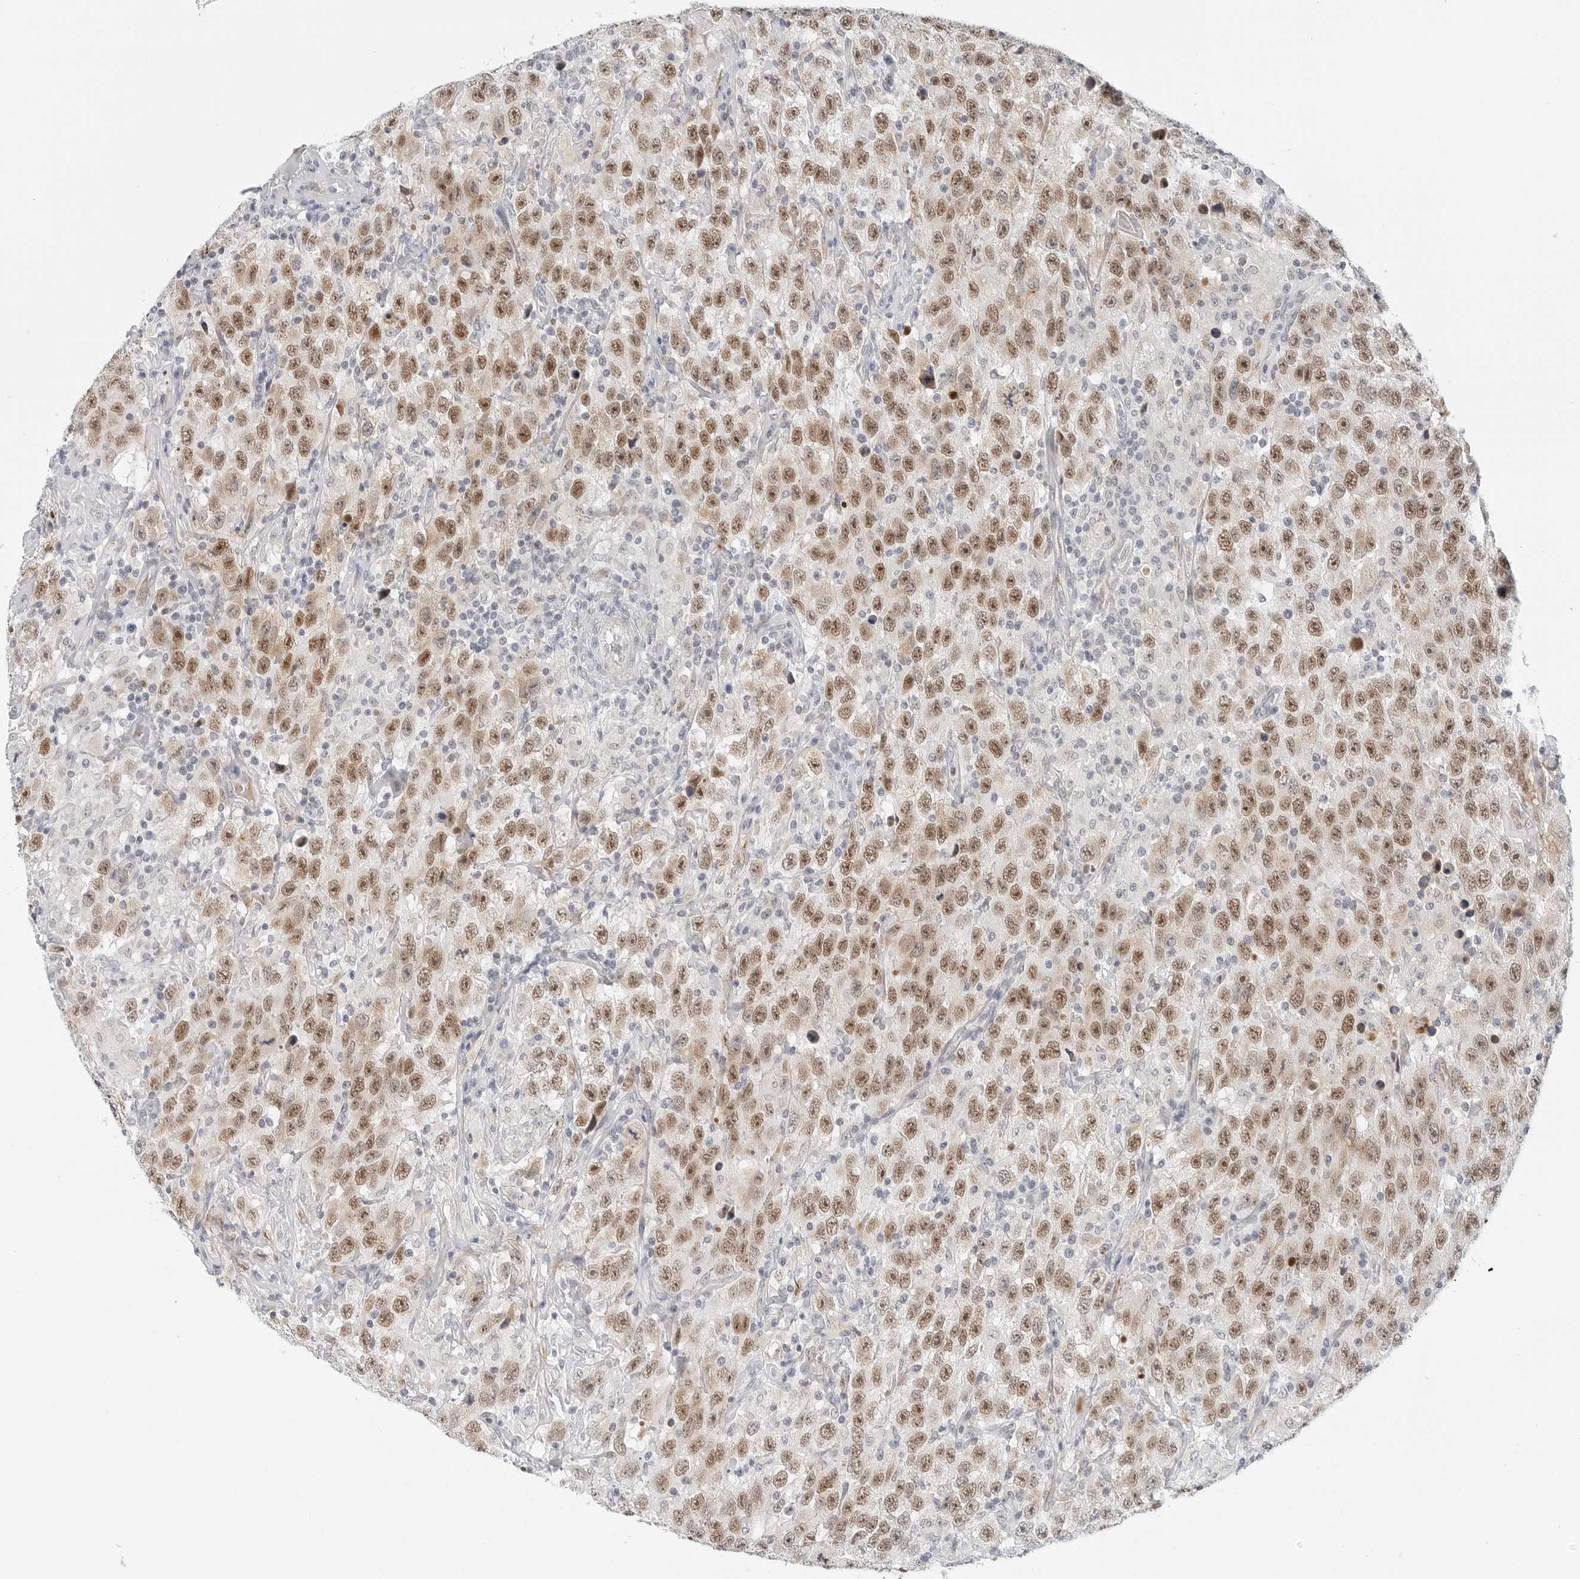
{"staining": {"intensity": "moderate", "quantity": "25%-75%", "location": "nuclear"}, "tissue": "testis cancer", "cell_type": "Tumor cells", "image_type": "cancer", "snomed": [{"axis": "morphology", "description": "Seminoma, NOS"}, {"axis": "topography", "description": "Testis"}], "caption": "Testis cancer (seminoma) stained with a brown dye displays moderate nuclear positive staining in approximately 25%-75% of tumor cells.", "gene": "TSEN2", "patient": {"sex": "male", "age": 65}}